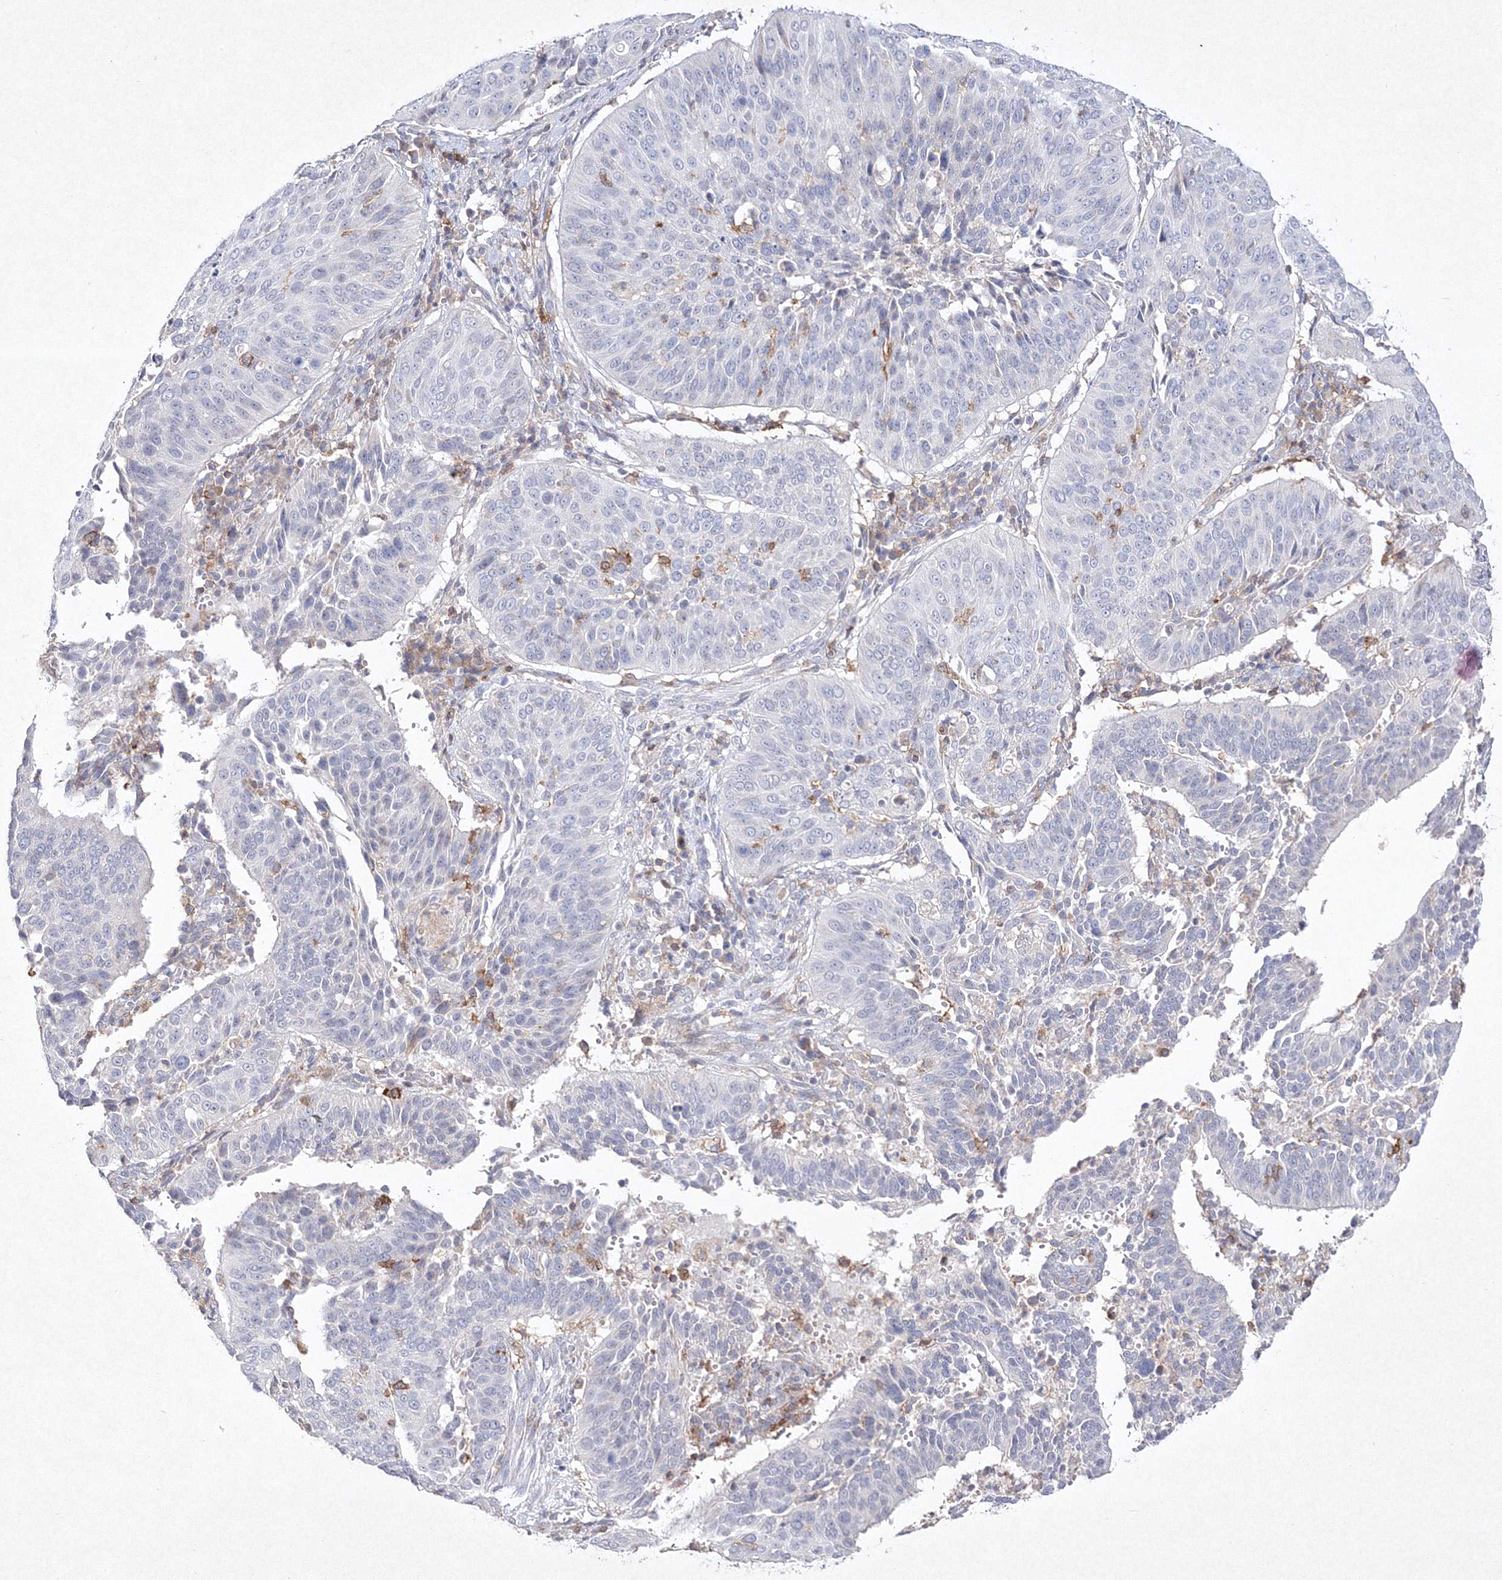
{"staining": {"intensity": "negative", "quantity": "none", "location": "none"}, "tissue": "cervical cancer", "cell_type": "Tumor cells", "image_type": "cancer", "snomed": [{"axis": "morphology", "description": "Normal tissue, NOS"}, {"axis": "morphology", "description": "Squamous cell carcinoma, NOS"}, {"axis": "topography", "description": "Cervix"}], "caption": "Immunohistochemistry (IHC) of human cervical cancer demonstrates no staining in tumor cells.", "gene": "HCST", "patient": {"sex": "female", "age": 39}}